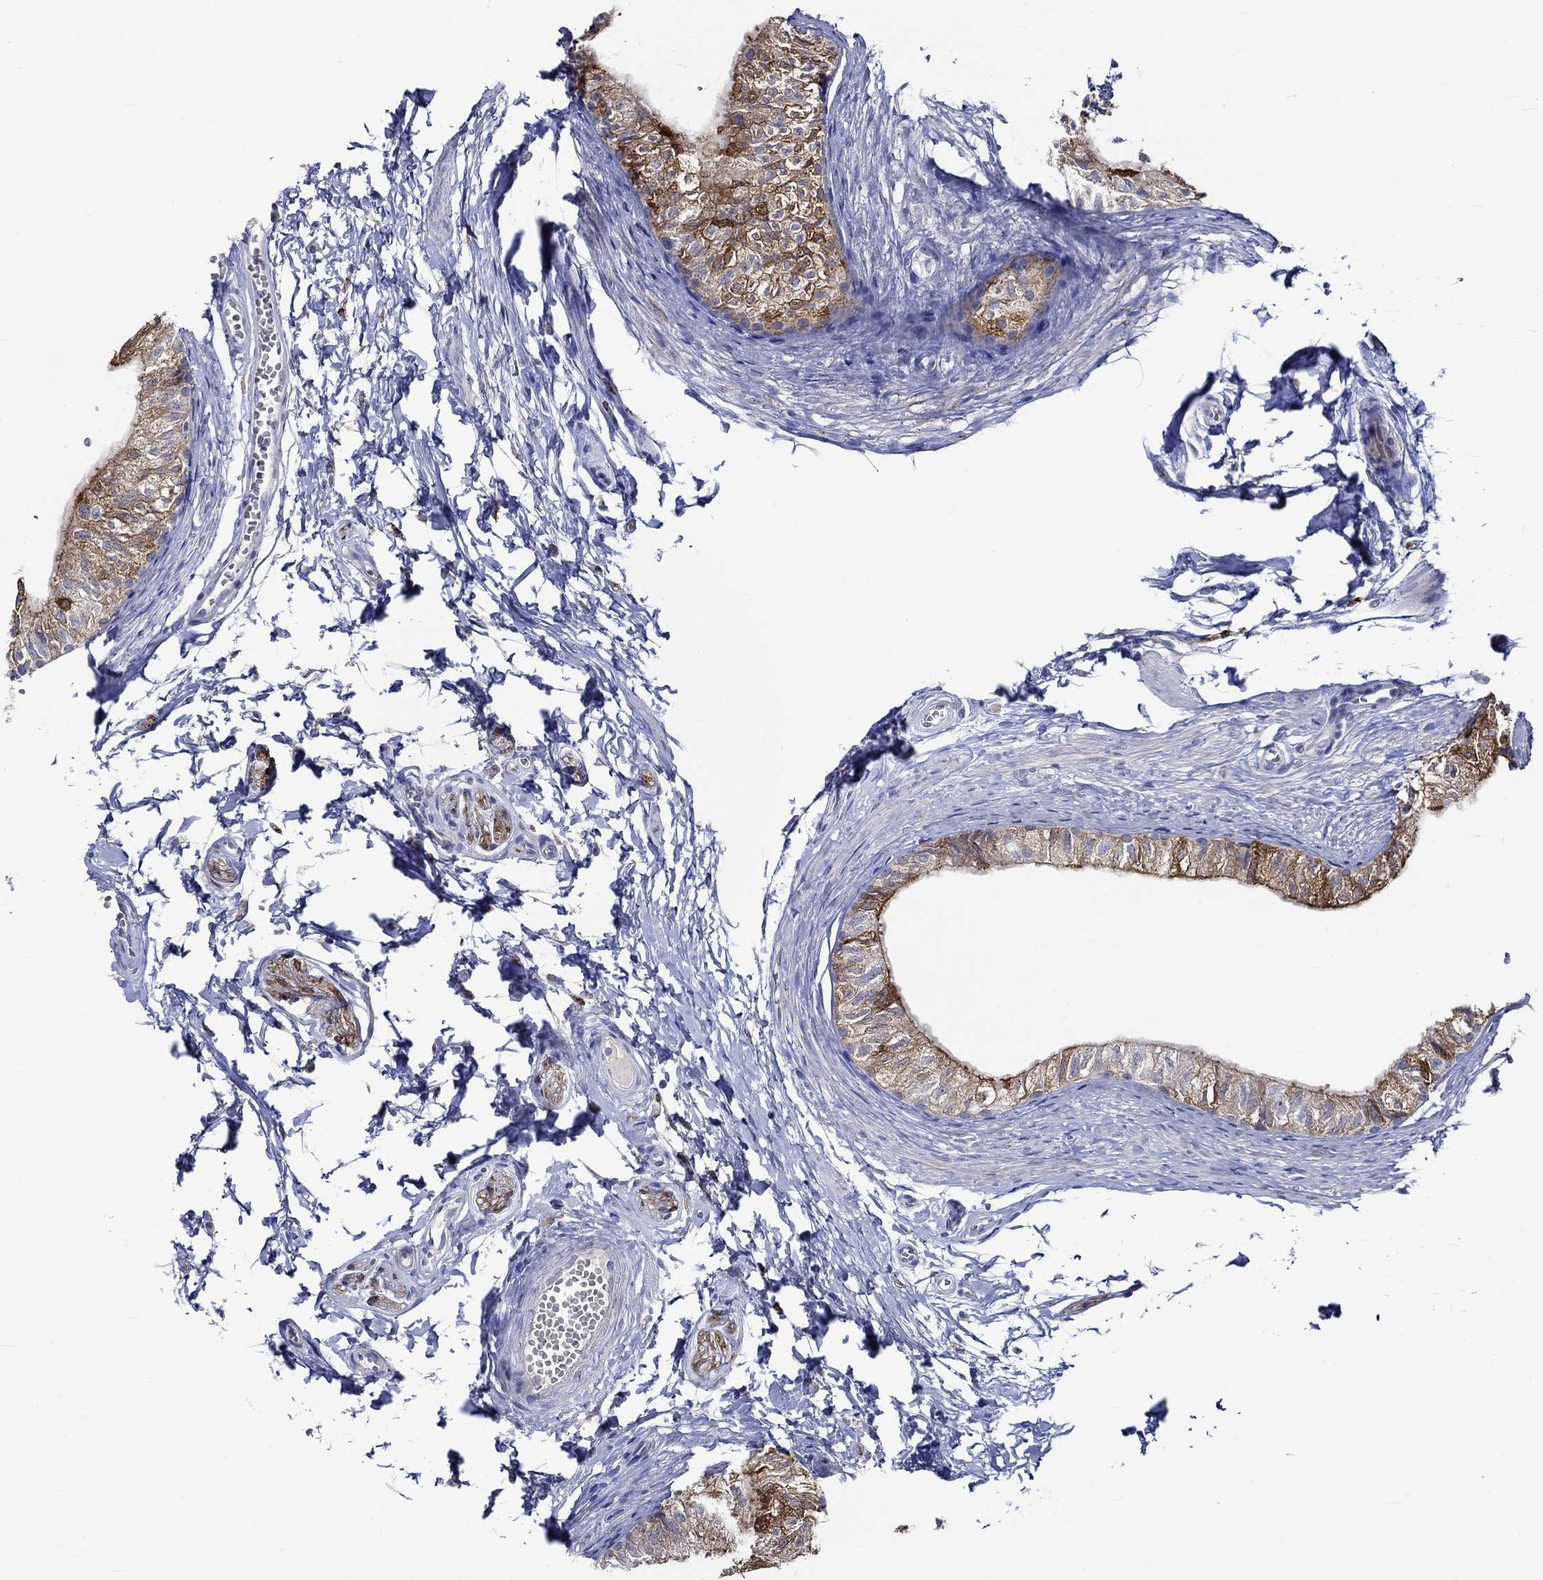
{"staining": {"intensity": "strong", "quantity": "25%-75%", "location": "cytoplasmic/membranous"}, "tissue": "epididymis", "cell_type": "Glandular cells", "image_type": "normal", "snomed": [{"axis": "morphology", "description": "Normal tissue, NOS"}, {"axis": "topography", "description": "Epididymis"}], "caption": "Approximately 25%-75% of glandular cells in normal epididymis demonstrate strong cytoplasmic/membranous protein positivity as visualized by brown immunohistochemical staining.", "gene": "CRYAB", "patient": {"sex": "male", "age": 22}}